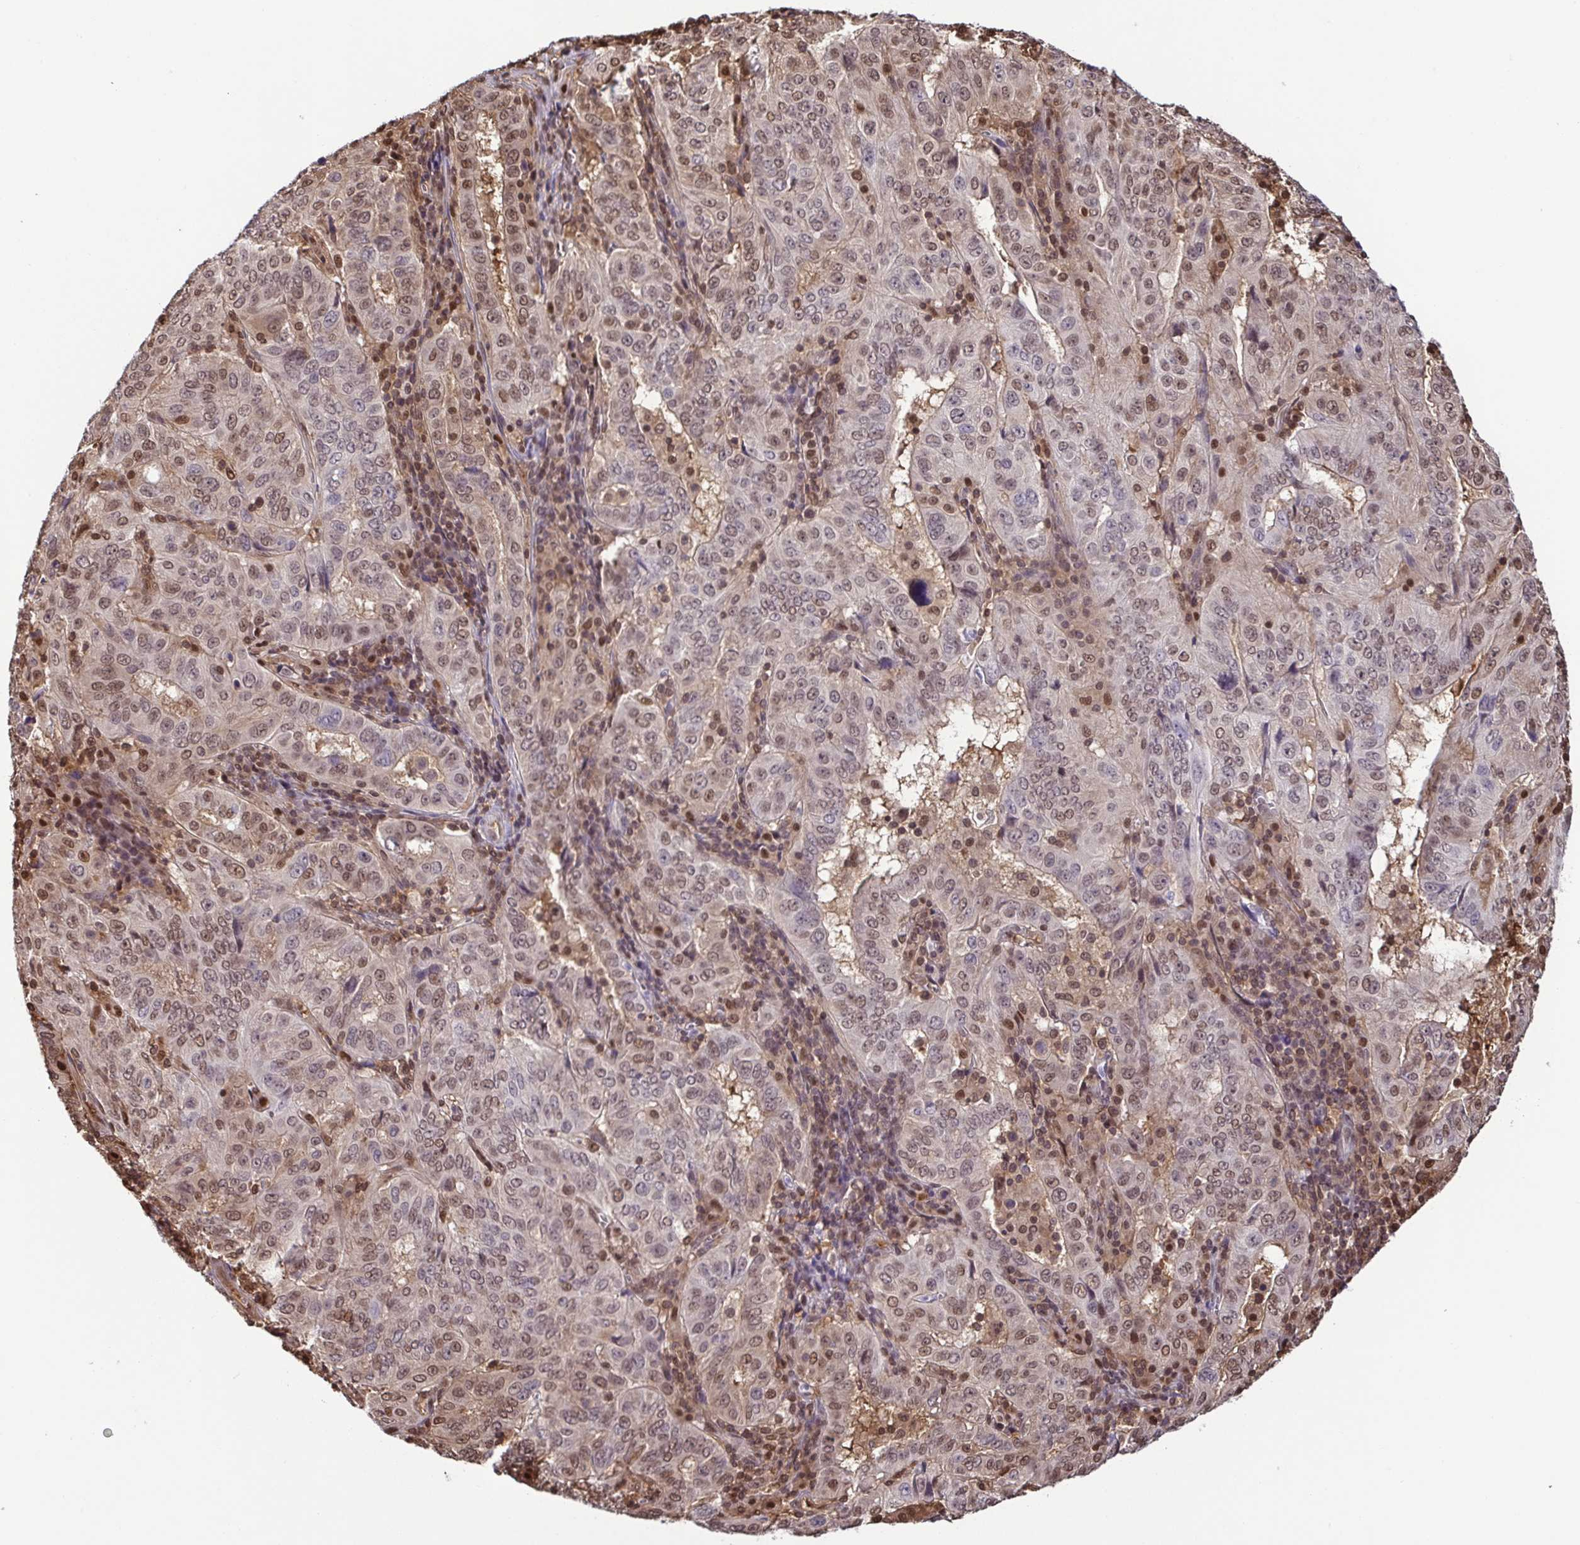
{"staining": {"intensity": "moderate", "quantity": "25%-75%", "location": "nuclear"}, "tissue": "pancreatic cancer", "cell_type": "Tumor cells", "image_type": "cancer", "snomed": [{"axis": "morphology", "description": "Adenocarcinoma, NOS"}, {"axis": "topography", "description": "Pancreas"}], "caption": "This is a histology image of immunohistochemistry (IHC) staining of pancreatic cancer, which shows moderate expression in the nuclear of tumor cells.", "gene": "PSMB9", "patient": {"sex": "male", "age": 63}}